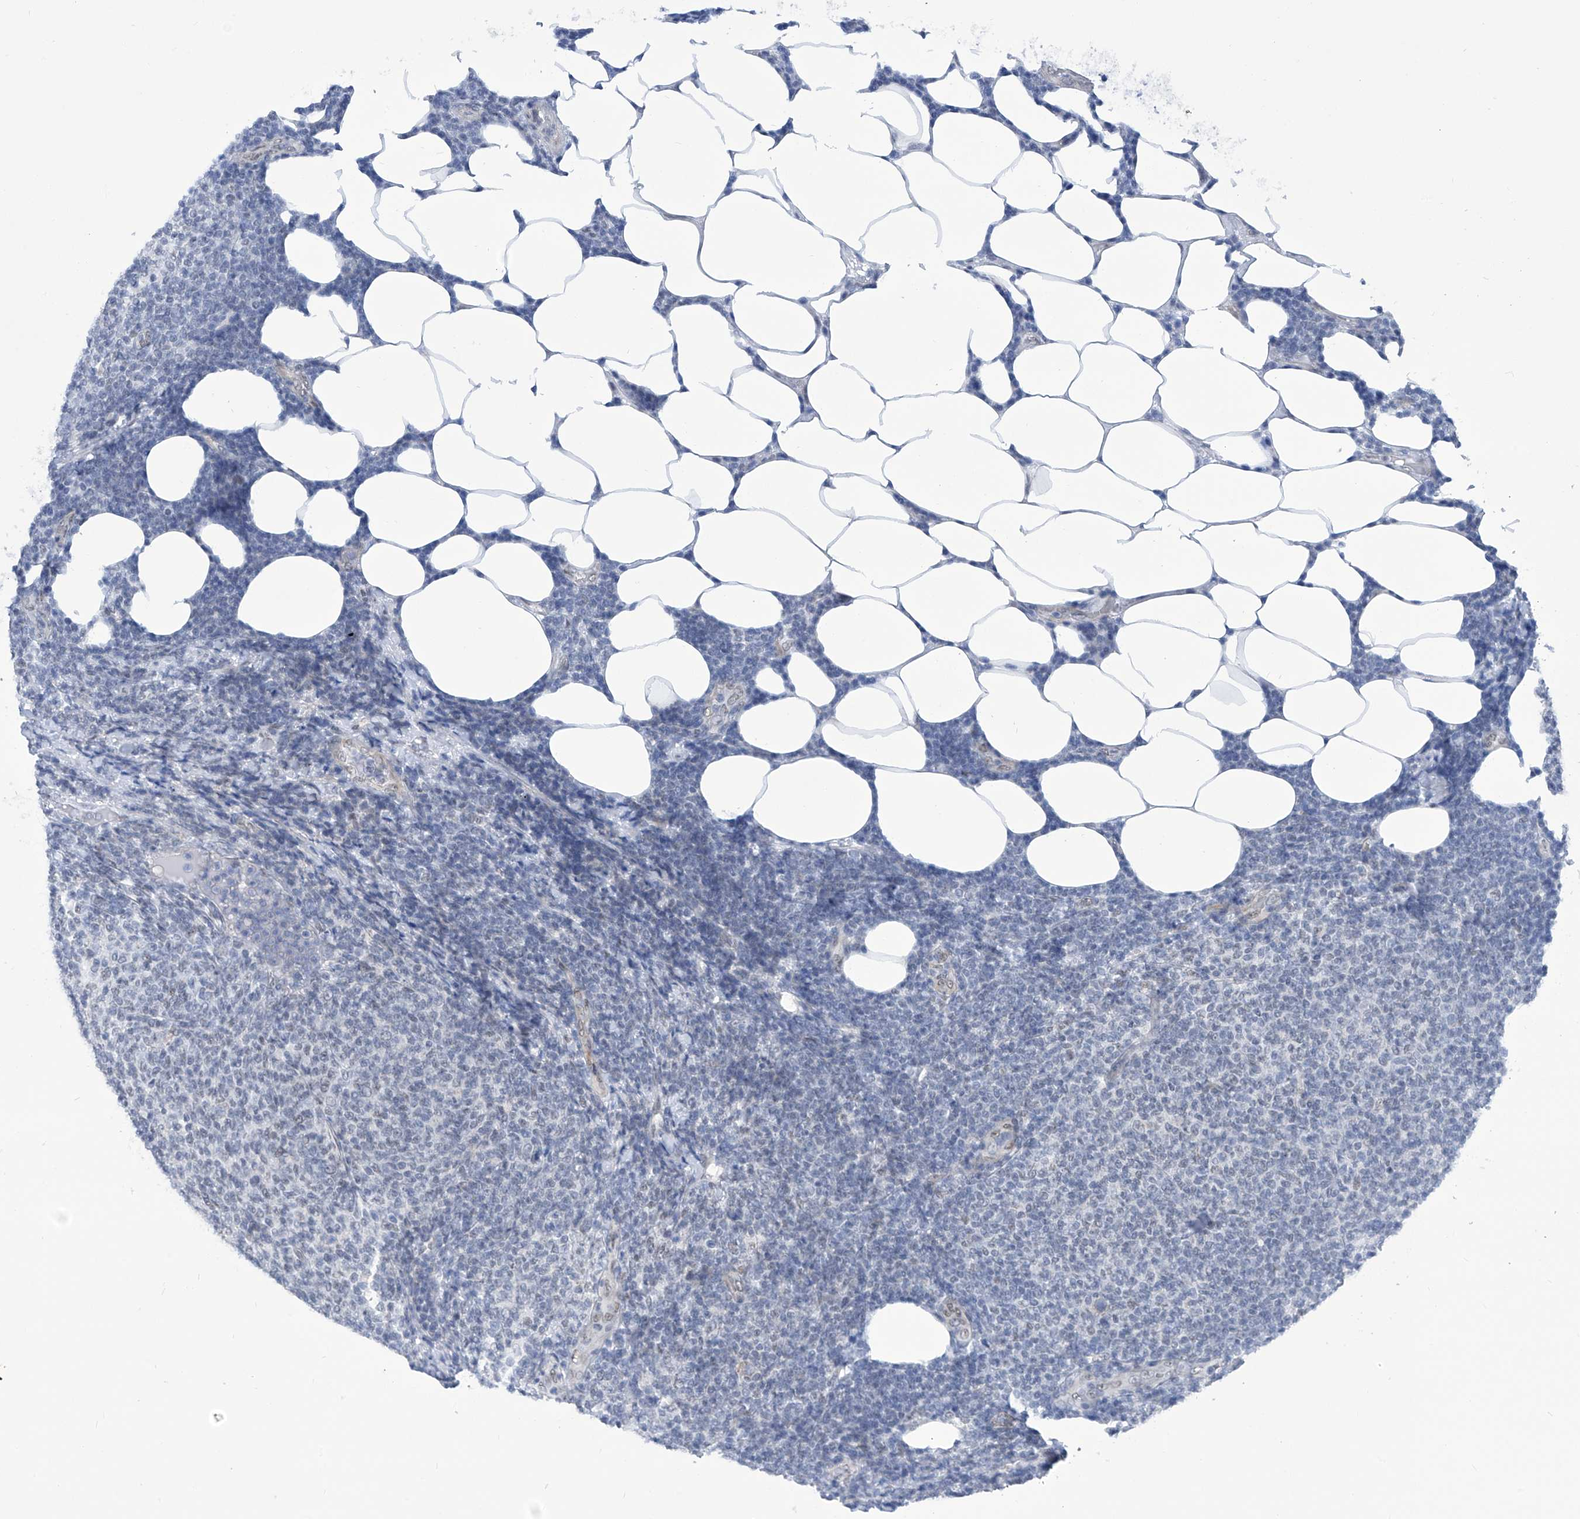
{"staining": {"intensity": "negative", "quantity": "none", "location": "none"}, "tissue": "lymphoma", "cell_type": "Tumor cells", "image_type": "cancer", "snomed": [{"axis": "morphology", "description": "Malignant lymphoma, non-Hodgkin's type, Low grade"}, {"axis": "topography", "description": "Lymph node"}], "caption": "Immunohistochemistry of malignant lymphoma, non-Hodgkin's type (low-grade) displays no expression in tumor cells.", "gene": "SART1", "patient": {"sex": "male", "age": 66}}